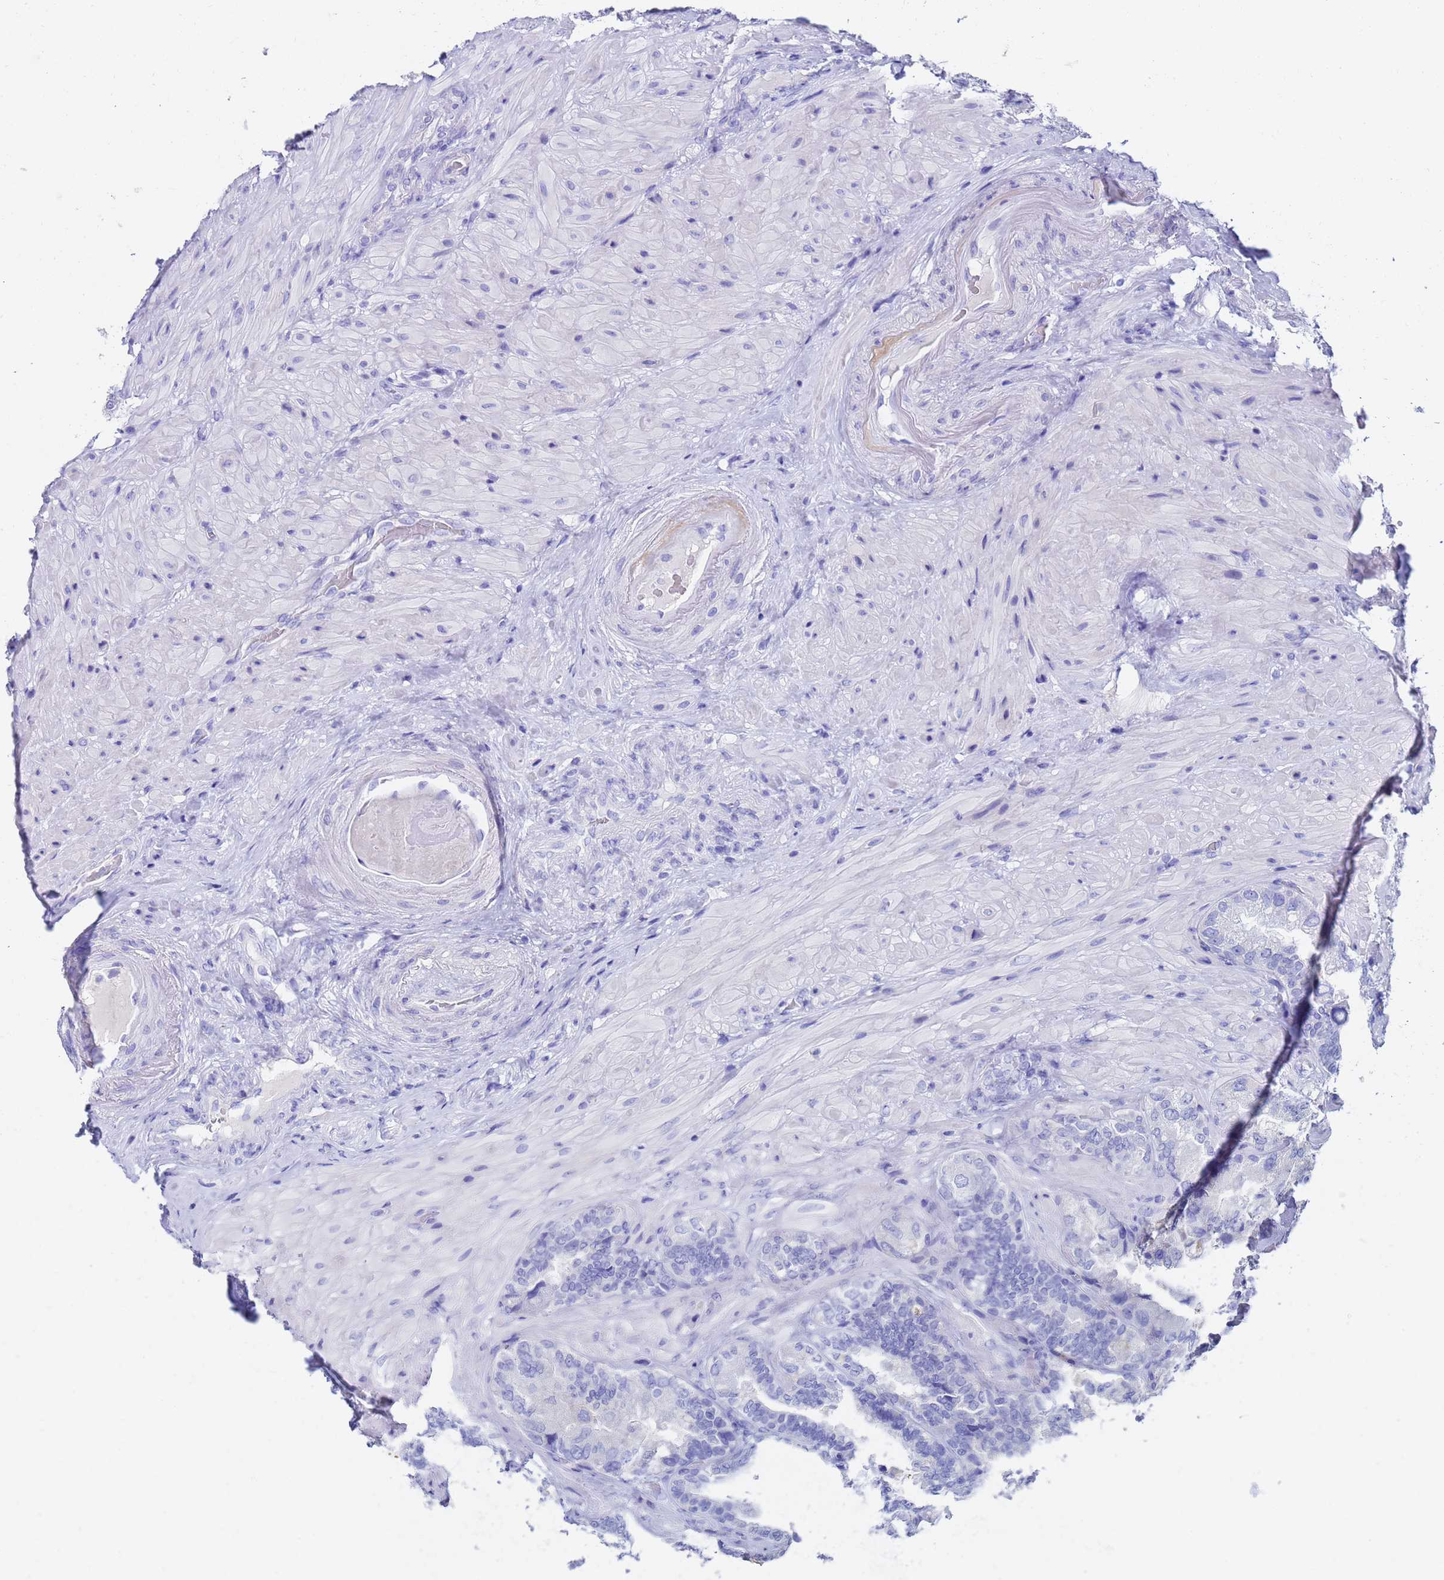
{"staining": {"intensity": "negative", "quantity": "none", "location": "none"}, "tissue": "seminal vesicle", "cell_type": "Glandular cells", "image_type": "normal", "snomed": [{"axis": "morphology", "description": "Normal tissue, NOS"}, {"axis": "topography", "description": "Prostate and seminal vesicle, NOS"}, {"axis": "topography", "description": "Prostate"}, {"axis": "topography", "description": "Seminal veicle"}], "caption": "IHC of normal human seminal vesicle shows no positivity in glandular cells.", "gene": "C2orf72", "patient": {"sex": "male", "age": 67}}